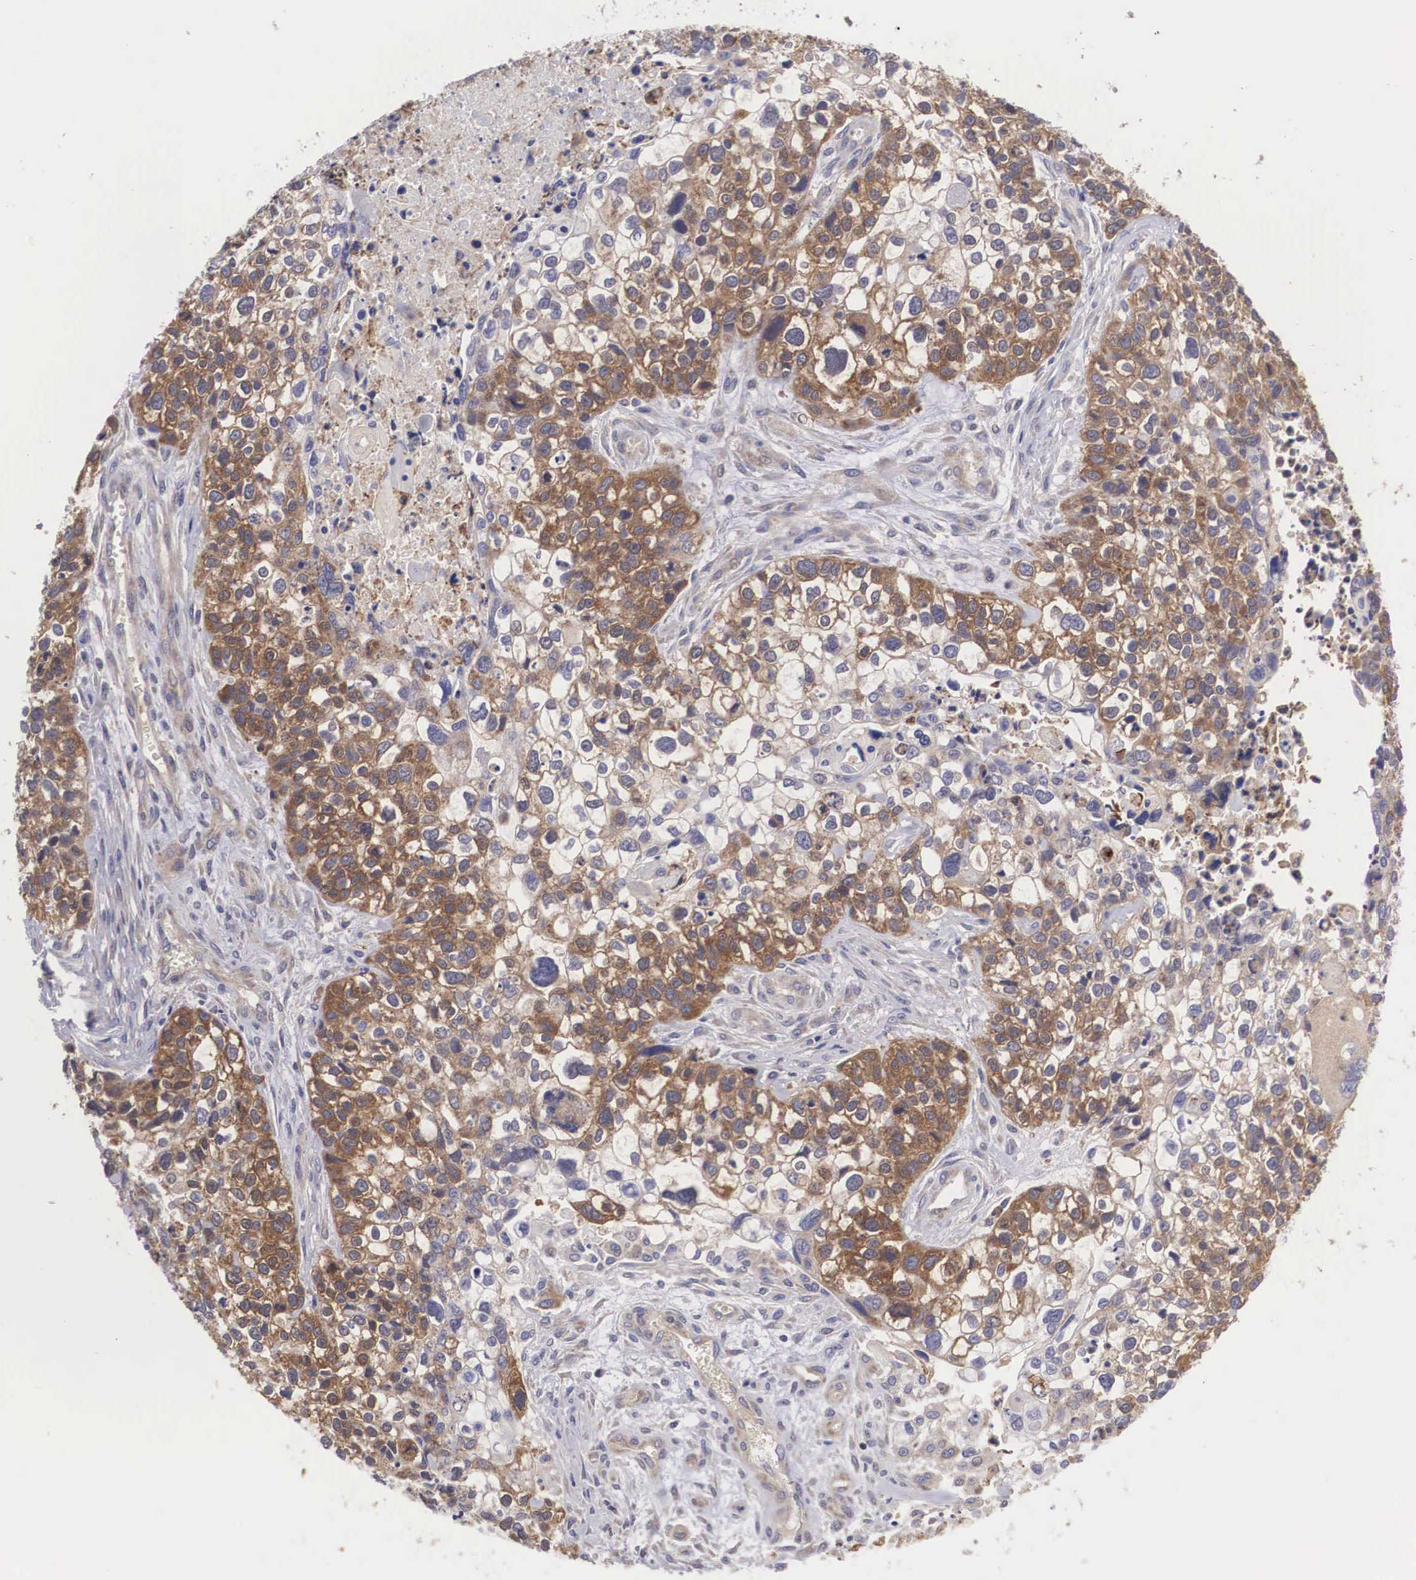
{"staining": {"intensity": "moderate", "quantity": "25%-75%", "location": "cytoplasmic/membranous"}, "tissue": "lung cancer", "cell_type": "Tumor cells", "image_type": "cancer", "snomed": [{"axis": "morphology", "description": "Squamous cell carcinoma, NOS"}, {"axis": "topography", "description": "Lymph node"}, {"axis": "topography", "description": "Lung"}], "caption": "Lung squamous cell carcinoma stained with a brown dye exhibits moderate cytoplasmic/membranous positive expression in approximately 25%-75% of tumor cells.", "gene": "TXLNG", "patient": {"sex": "male", "age": 74}}